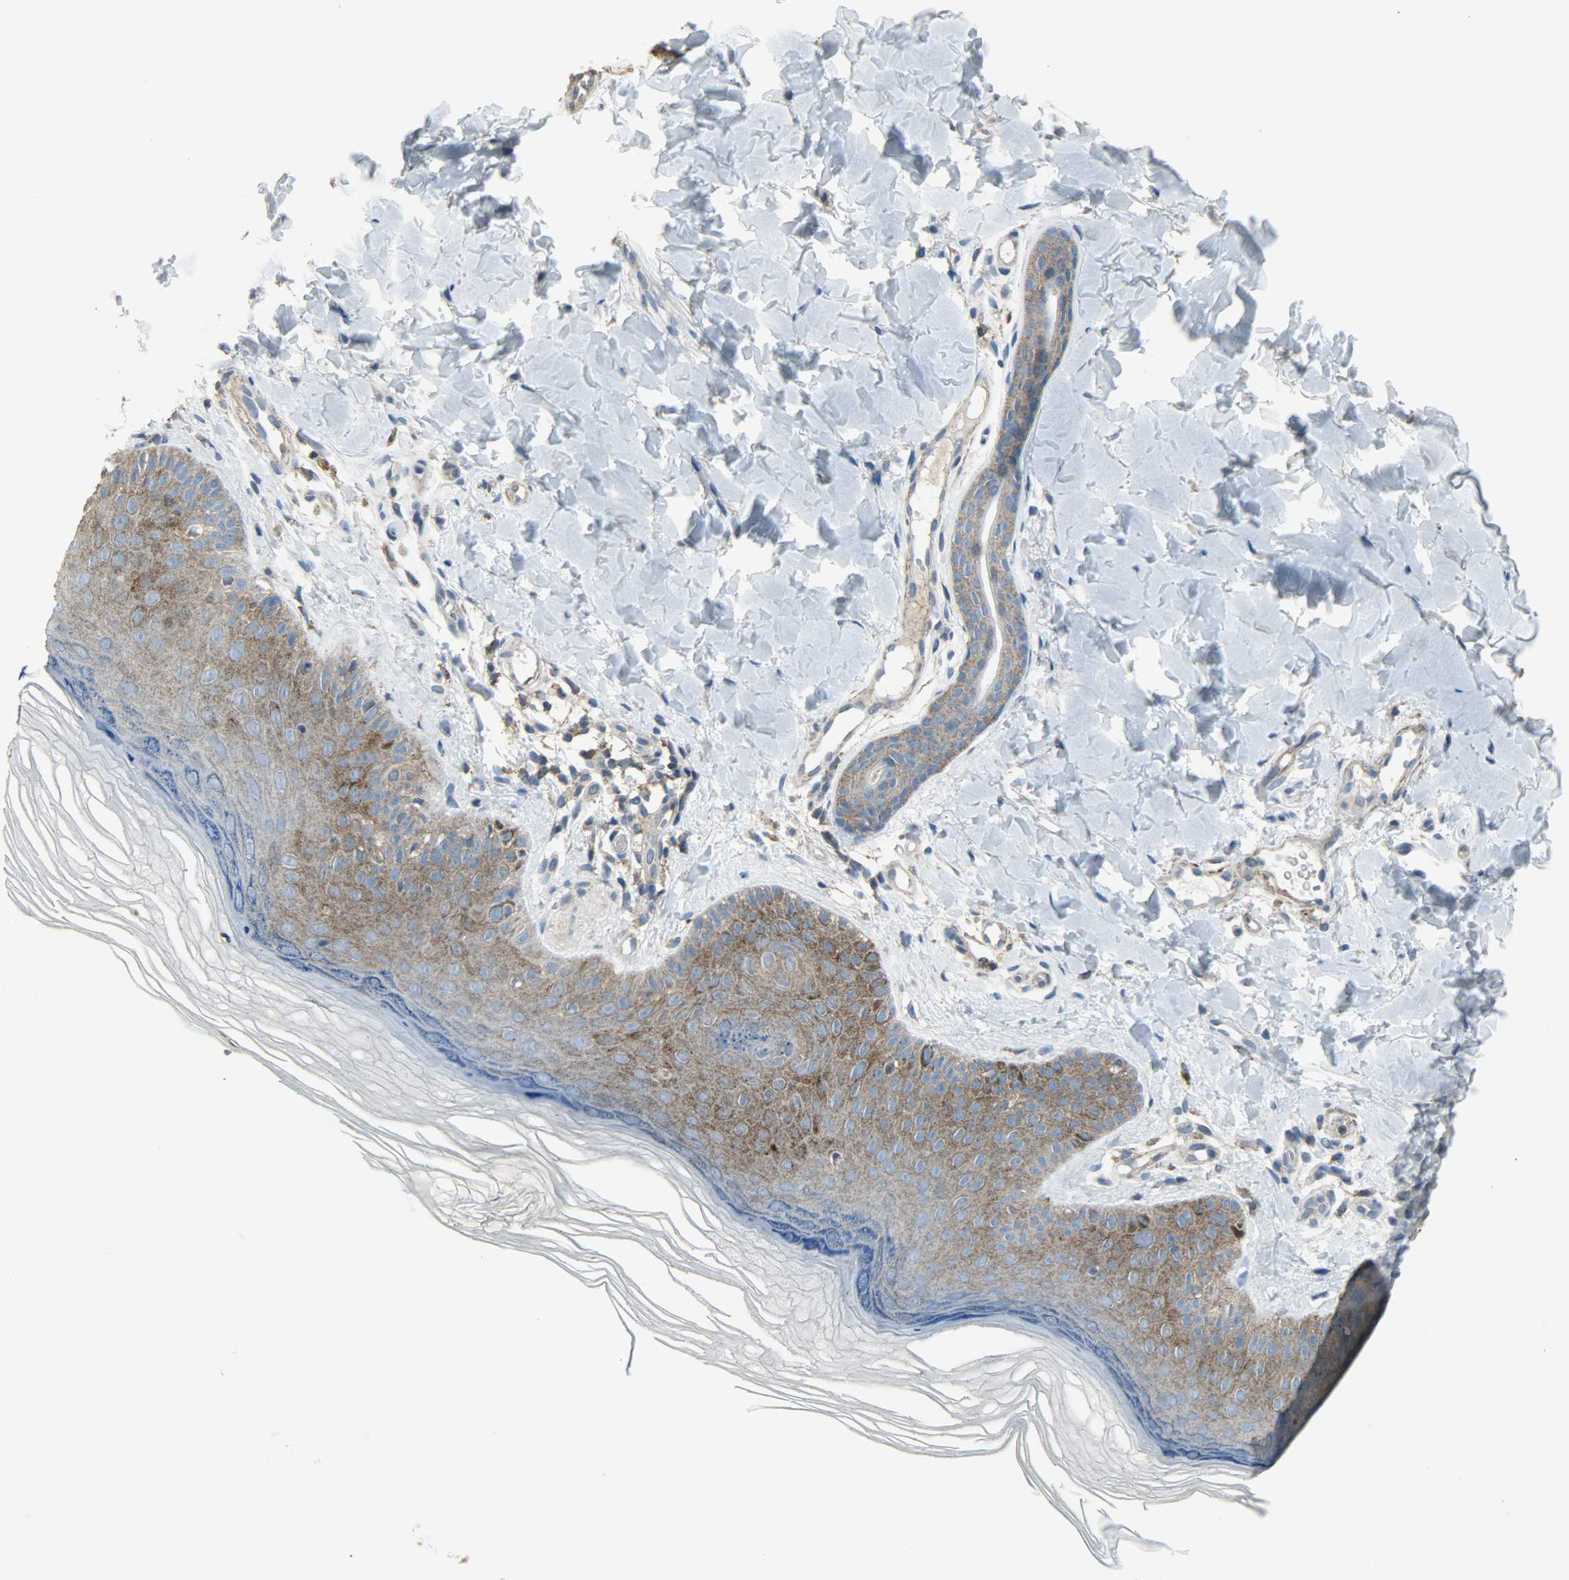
{"staining": {"intensity": "weak", "quantity": "25%-75%", "location": "cytoplasmic/membranous"}, "tissue": "skin", "cell_type": "Fibroblasts", "image_type": "normal", "snomed": [{"axis": "morphology", "description": "Normal tissue, NOS"}, {"axis": "topography", "description": "Skin"}], "caption": "Immunohistochemical staining of unremarkable skin exhibits weak cytoplasmic/membranous protein expression in approximately 25%-75% of fibroblasts.", "gene": "DNAJA4", "patient": {"sex": "male", "age": 26}}